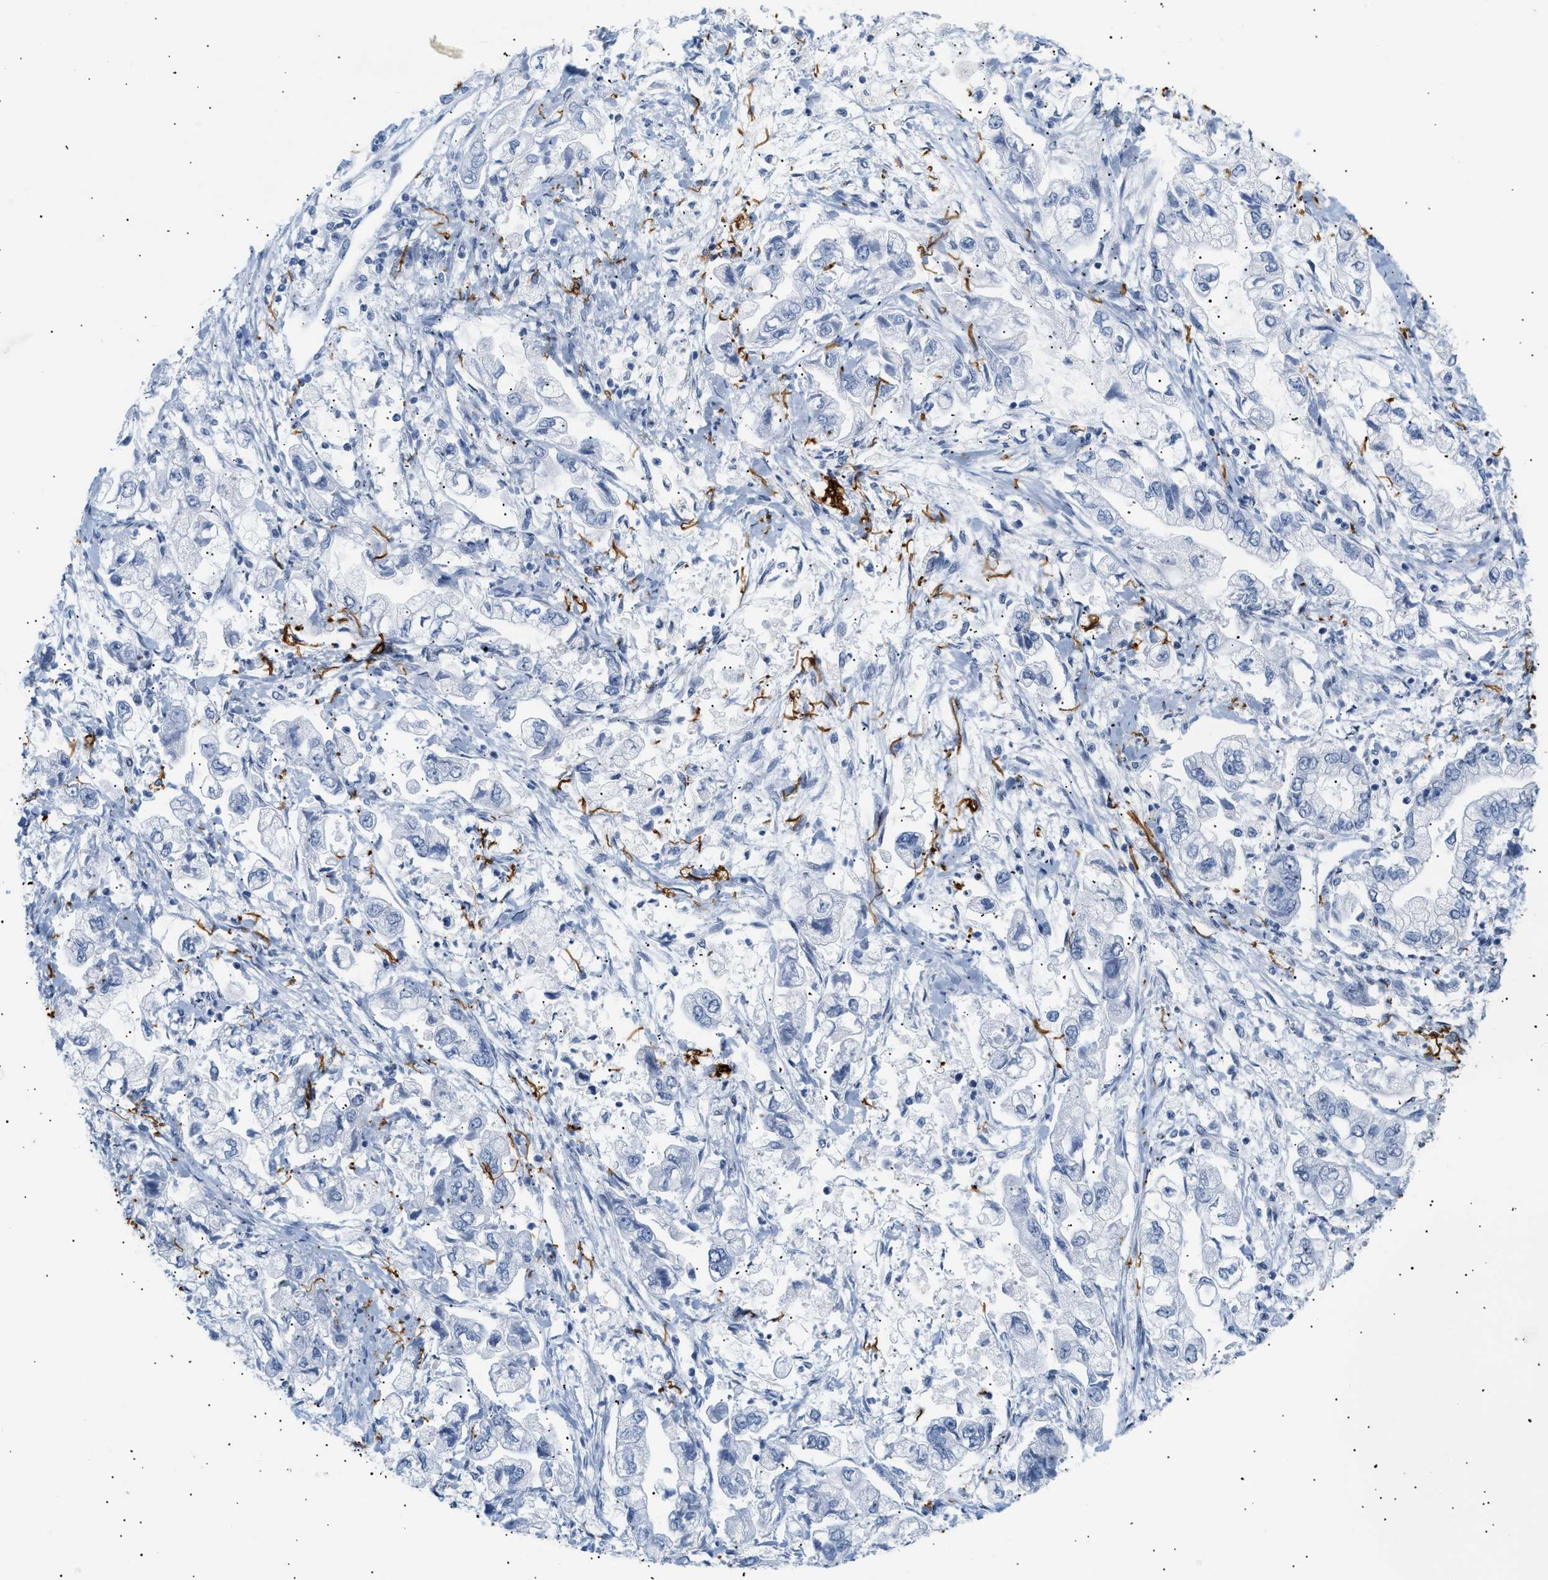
{"staining": {"intensity": "negative", "quantity": "none", "location": "none"}, "tissue": "stomach cancer", "cell_type": "Tumor cells", "image_type": "cancer", "snomed": [{"axis": "morphology", "description": "Normal tissue, NOS"}, {"axis": "morphology", "description": "Adenocarcinoma, NOS"}, {"axis": "topography", "description": "Stomach"}], "caption": "Tumor cells are negative for protein expression in human stomach cancer (adenocarcinoma). Brightfield microscopy of IHC stained with DAB (brown) and hematoxylin (blue), captured at high magnification.", "gene": "ELN", "patient": {"sex": "male", "age": 62}}